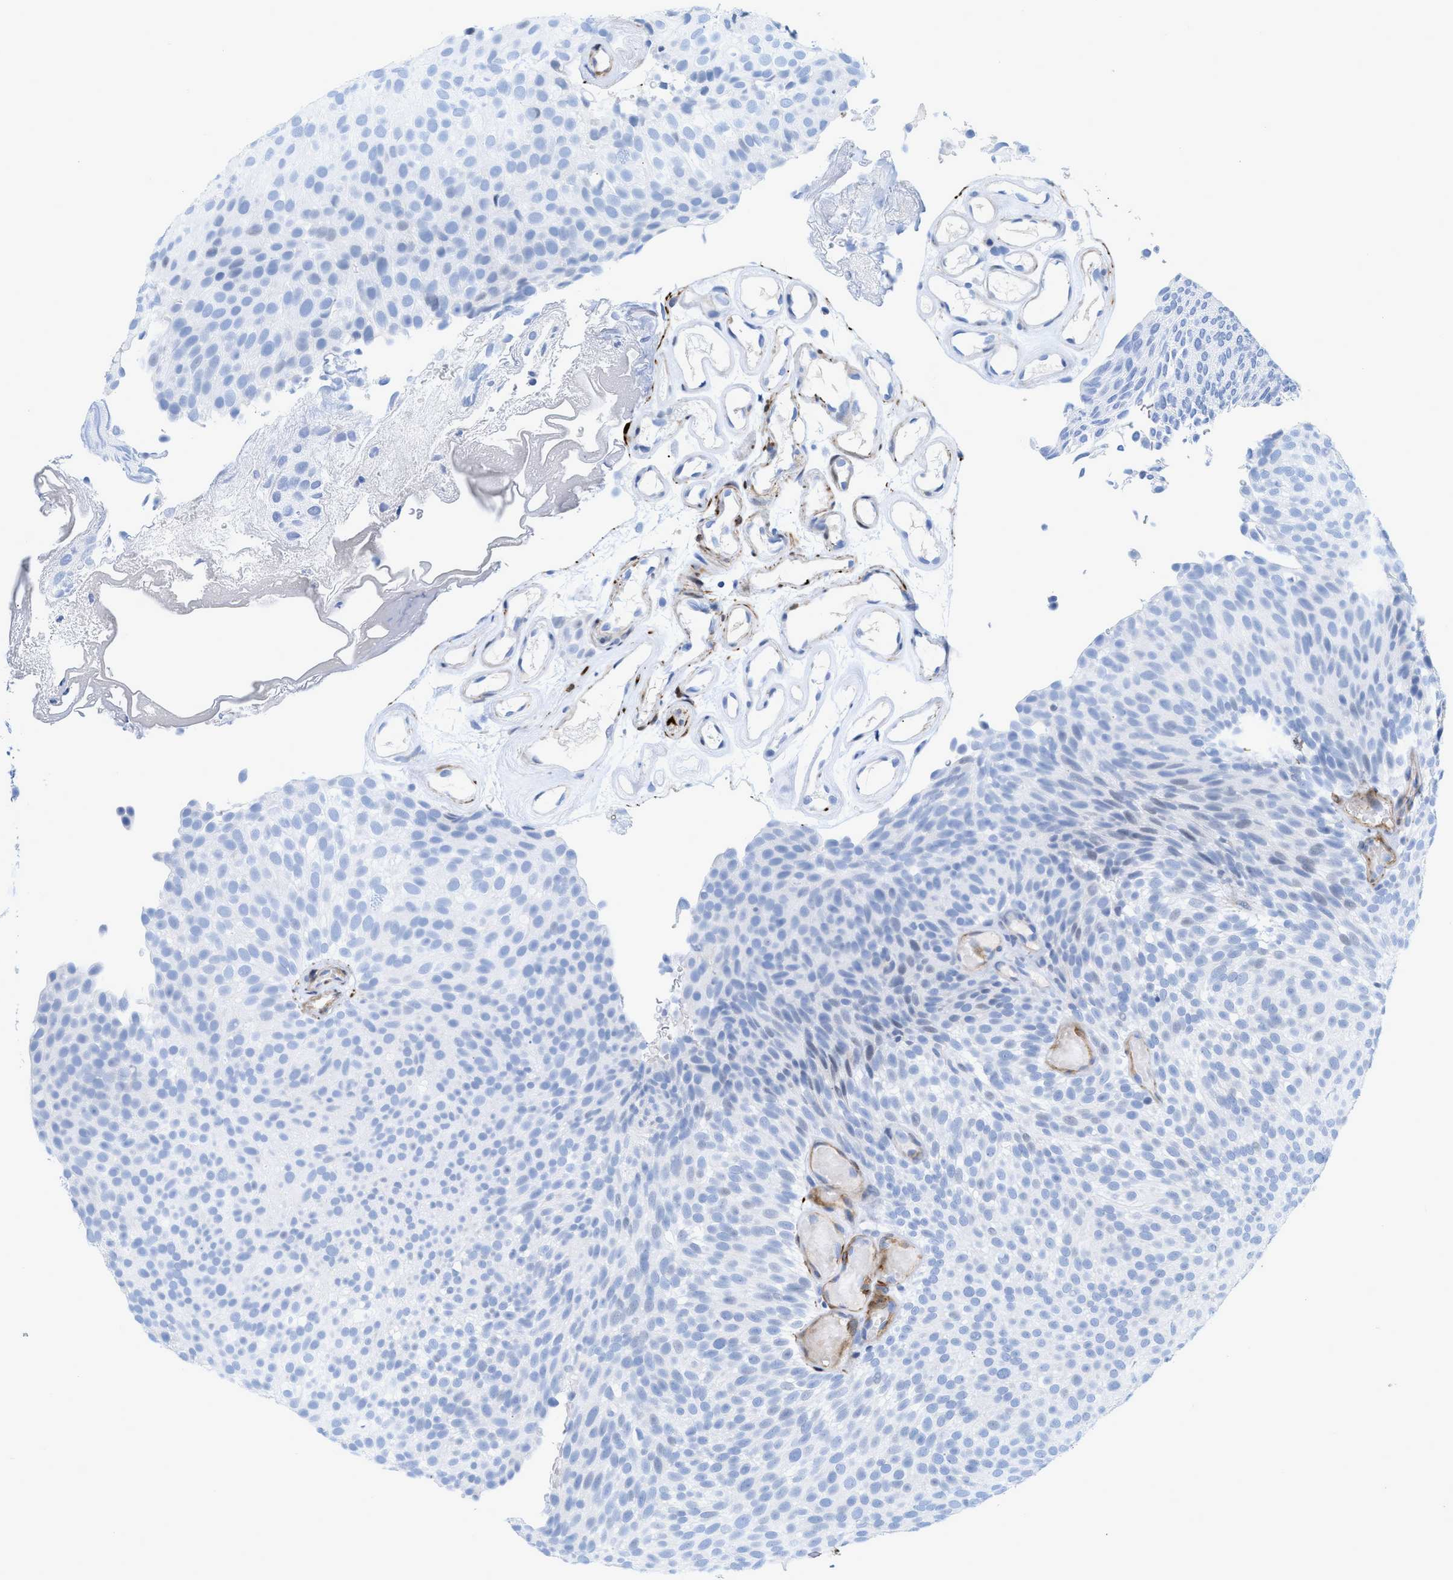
{"staining": {"intensity": "negative", "quantity": "none", "location": "none"}, "tissue": "urothelial cancer", "cell_type": "Tumor cells", "image_type": "cancer", "snomed": [{"axis": "morphology", "description": "Urothelial carcinoma, Low grade"}, {"axis": "topography", "description": "Urinary bladder"}], "caption": "Immunohistochemistry (IHC) of low-grade urothelial carcinoma displays no expression in tumor cells.", "gene": "TAGLN", "patient": {"sex": "male", "age": 78}}